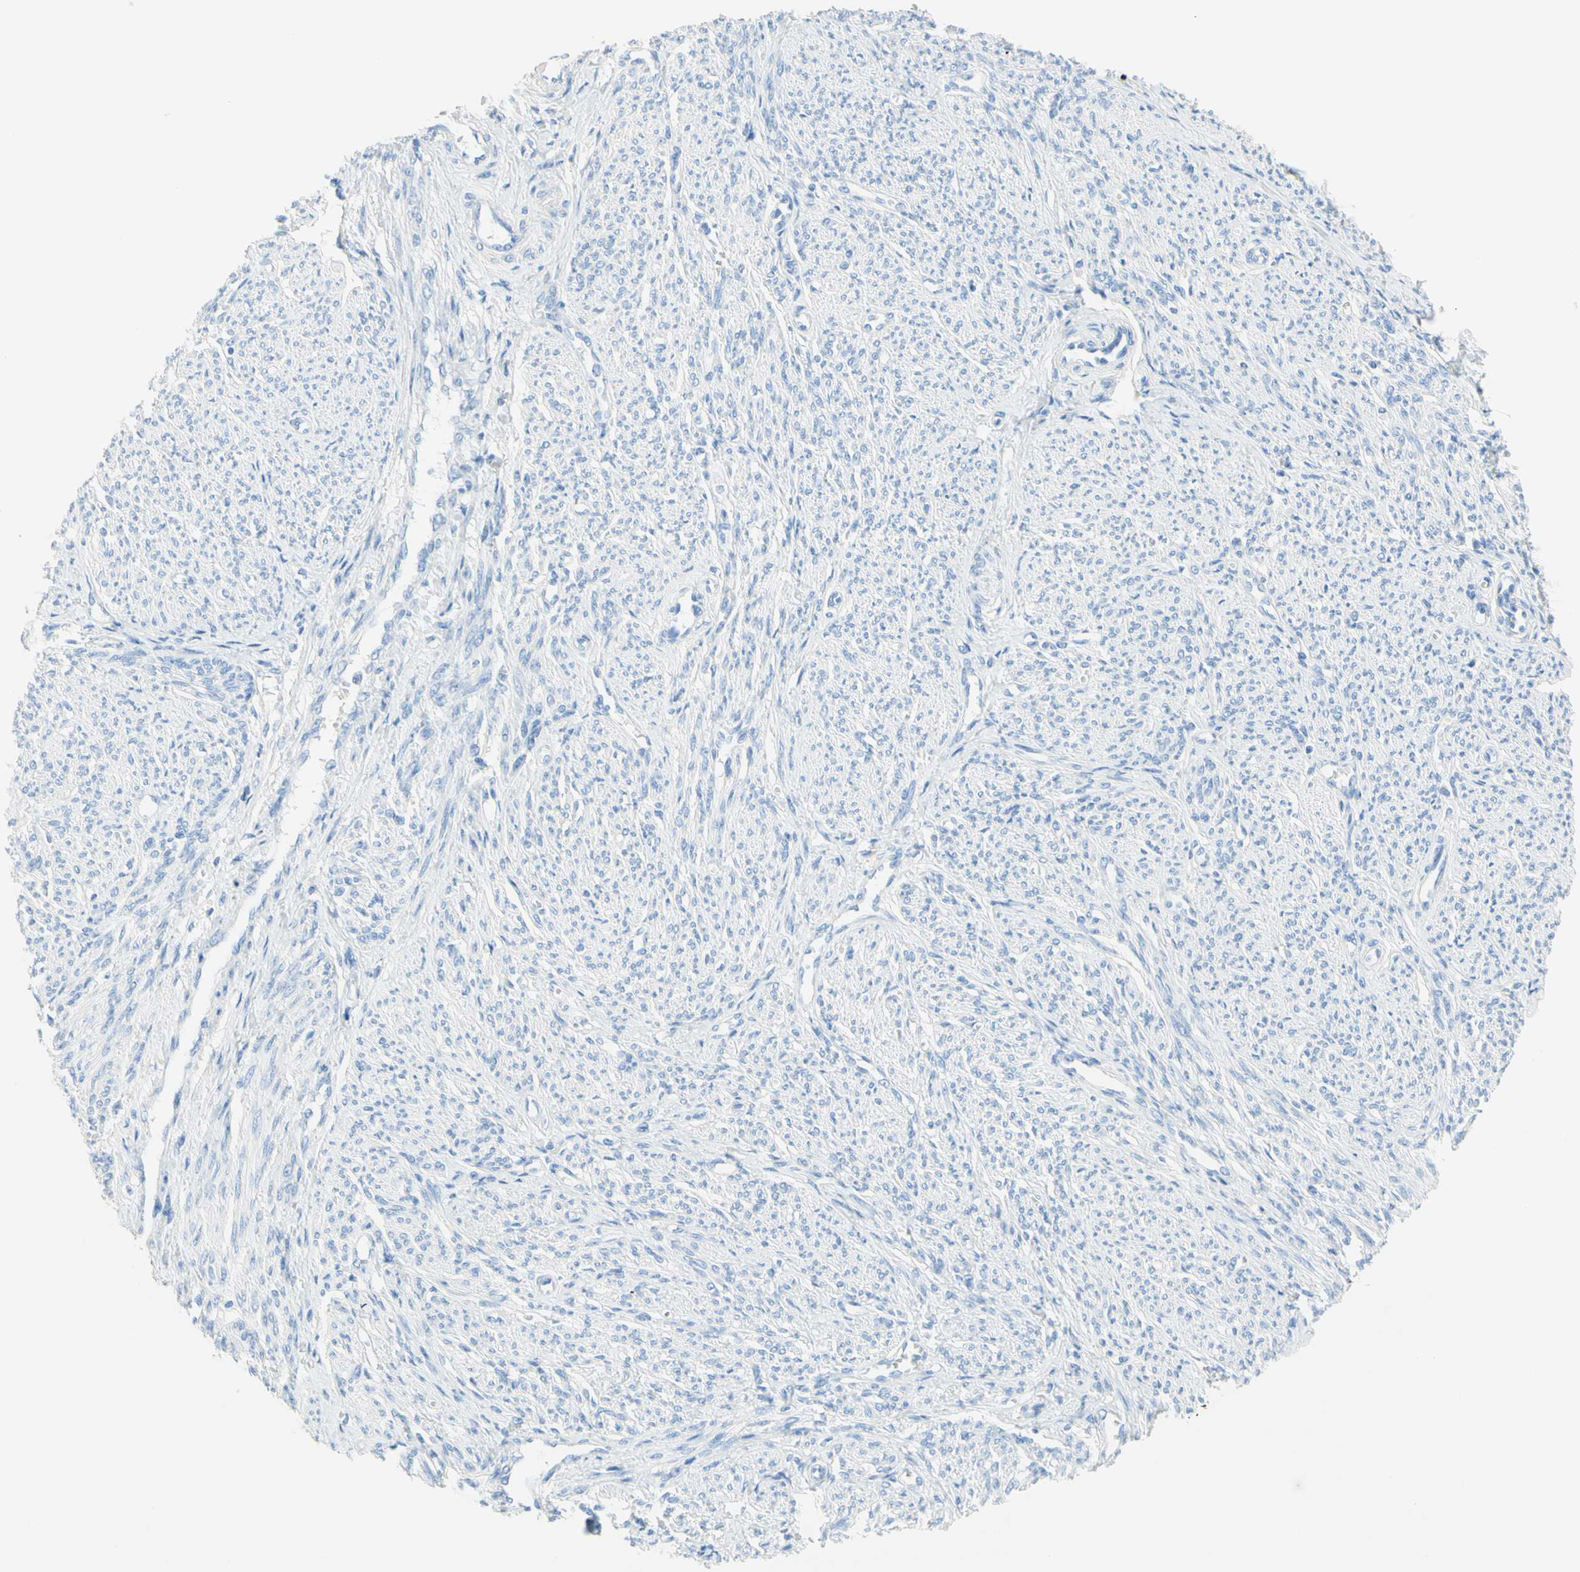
{"staining": {"intensity": "negative", "quantity": "none", "location": "none"}, "tissue": "smooth muscle", "cell_type": "Smooth muscle cells", "image_type": "normal", "snomed": [{"axis": "morphology", "description": "Normal tissue, NOS"}, {"axis": "topography", "description": "Smooth muscle"}], "caption": "This is an immunohistochemistry (IHC) histopathology image of benign human smooth muscle. There is no staining in smooth muscle cells.", "gene": "IL6ST", "patient": {"sex": "female", "age": 65}}